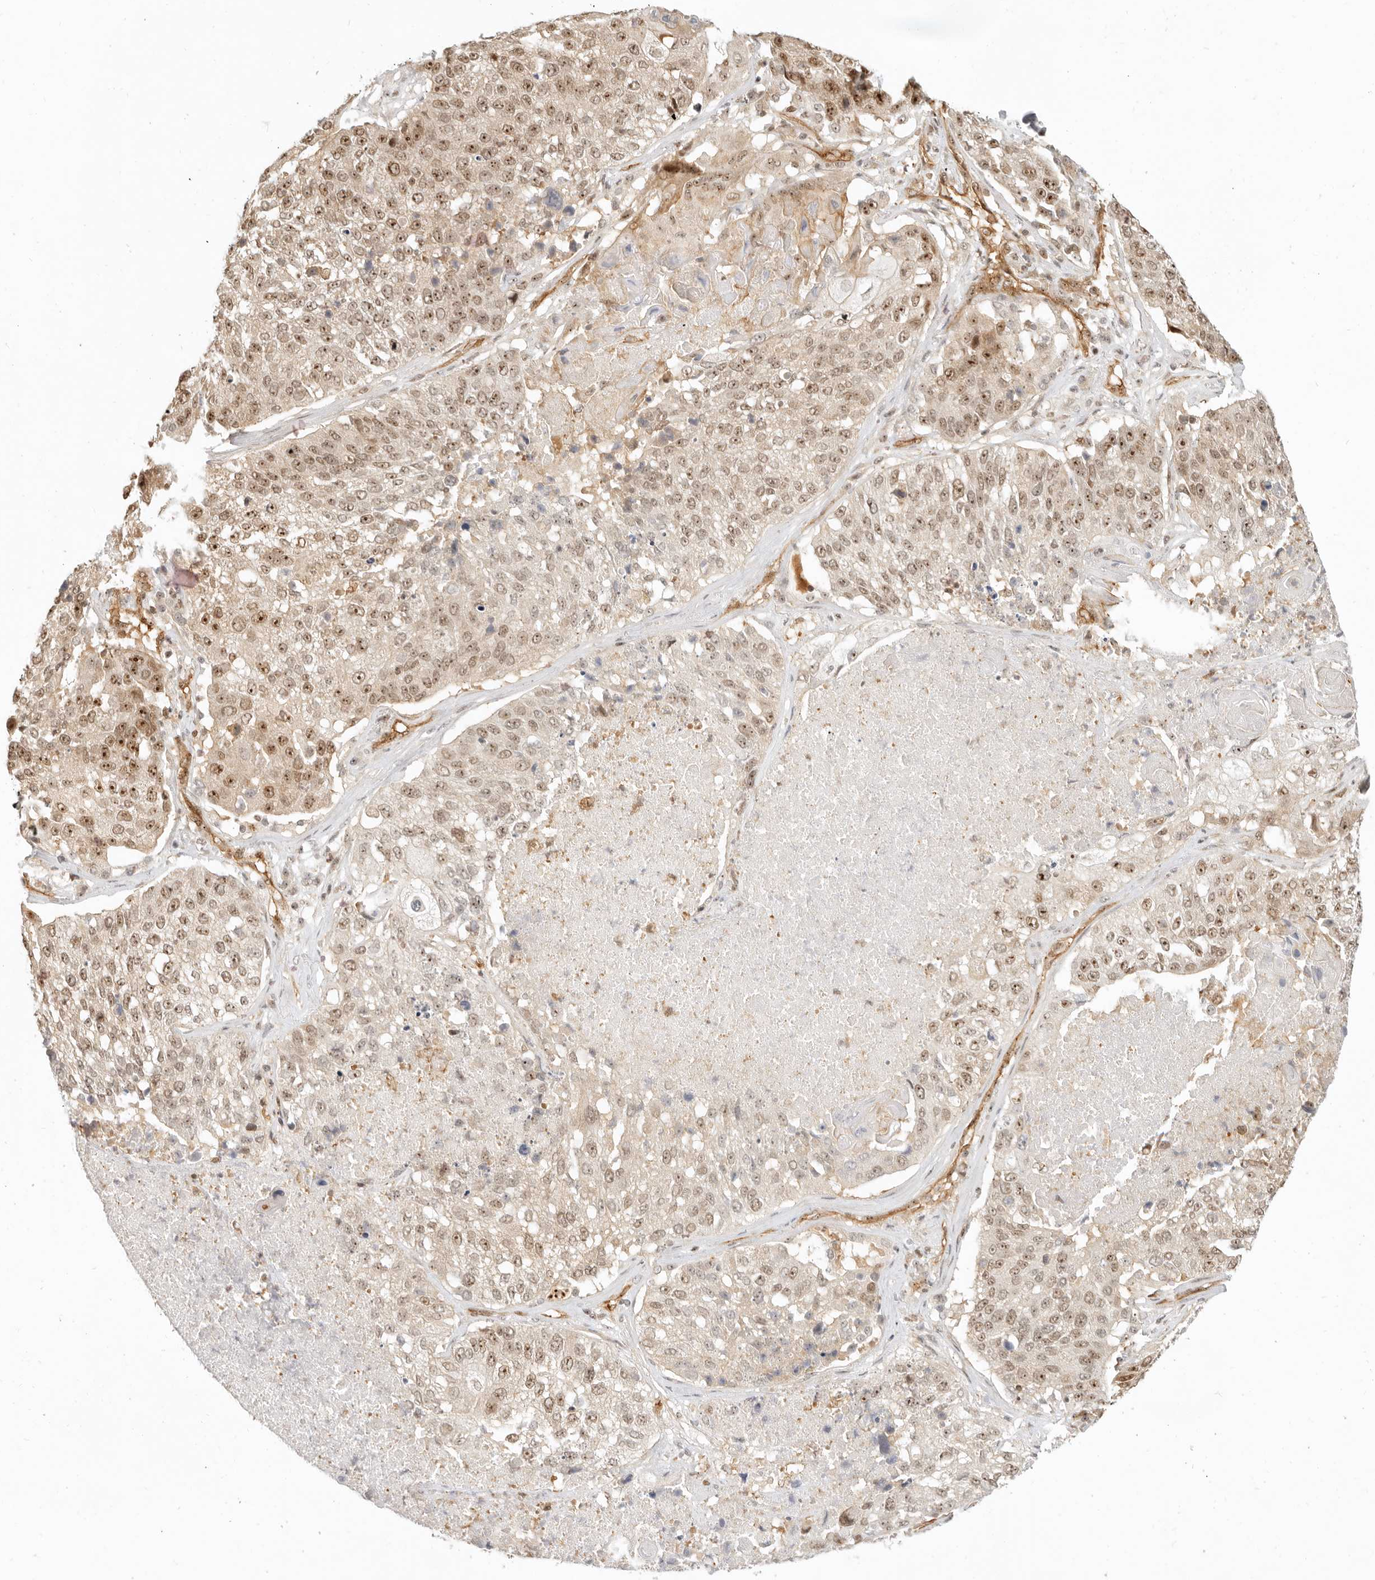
{"staining": {"intensity": "moderate", "quantity": ">75%", "location": "nuclear"}, "tissue": "lung cancer", "cell_type": "Tumor cells", "image_type": "cancer", "snomed": [{"axis": "morphology", "description": "Squamous cell carcinoma, NOS"}, {"axis": "topography", "description": "Lung"}], "caption": "A brown stain highlights moderate nuclear expression of a protein in human squamous cell carcinoma (lung) tumor cells.", "gene": "BAP1", "patient": {"sex": "male", "age": 61}}